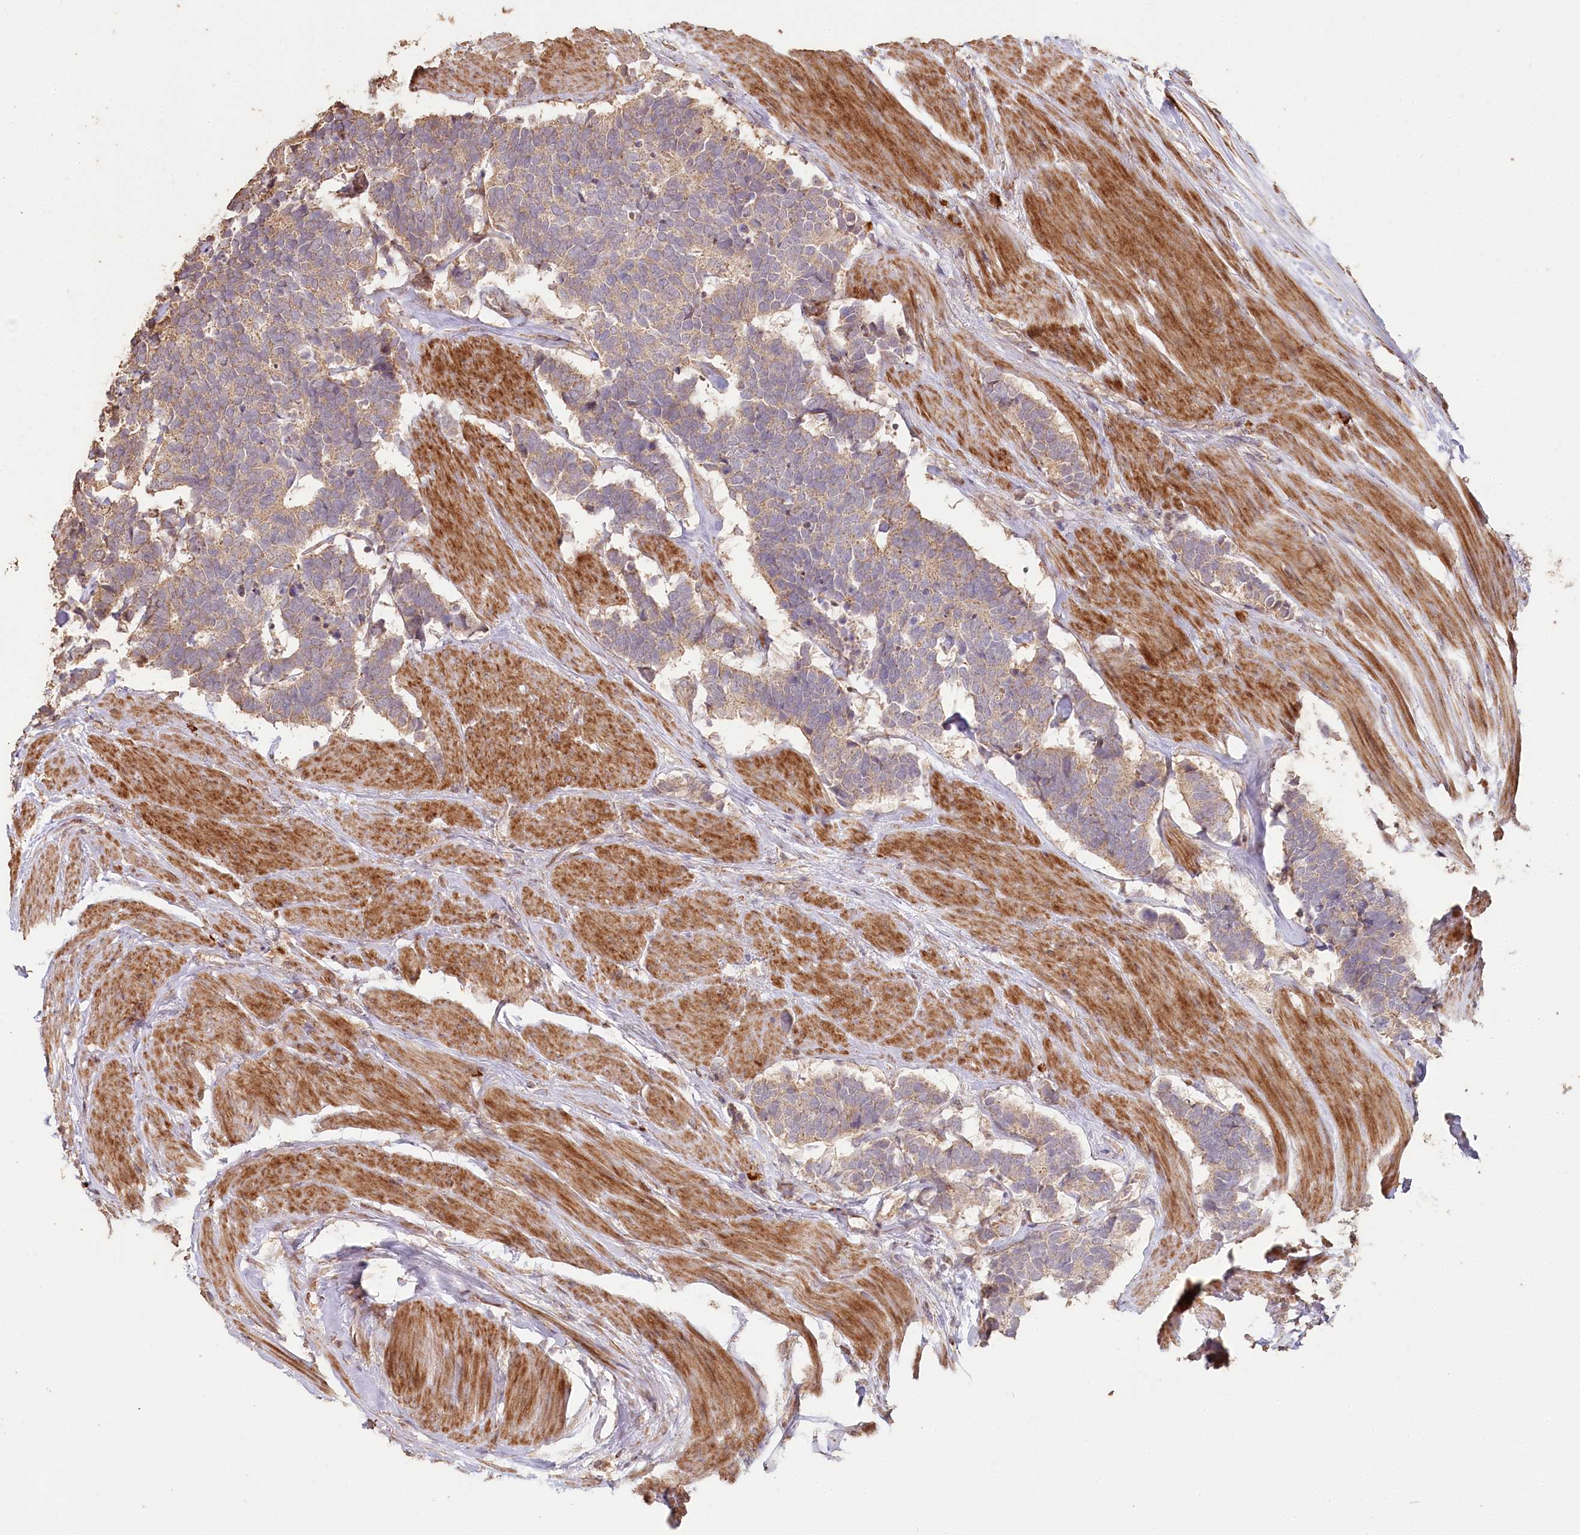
{"staining": {"intensity": "weak", "quantity": "25%-75%", "location": "cytoplasmic/membranous"}, "tissue": "carcinoid", "cell_type": "Tumor cells", "image_type": "cancer", "snomed": [{"axis": "morphology", "description": "Carcinoma, NOS"}, {"axis": "morphology", "description": "Carcinoid, malignant, NOS"}, {"axis": "topography", "description": "Urinary bladder"}], "caption": "The micrograph exhibits immunohistochemical staining of carcinoid. There is weak cytoplasmic/membranous expression is identified in approximately 25%-75% of tumor cells.", "gene": "HAL", "patient": {"sex": "male", "age": 57}}